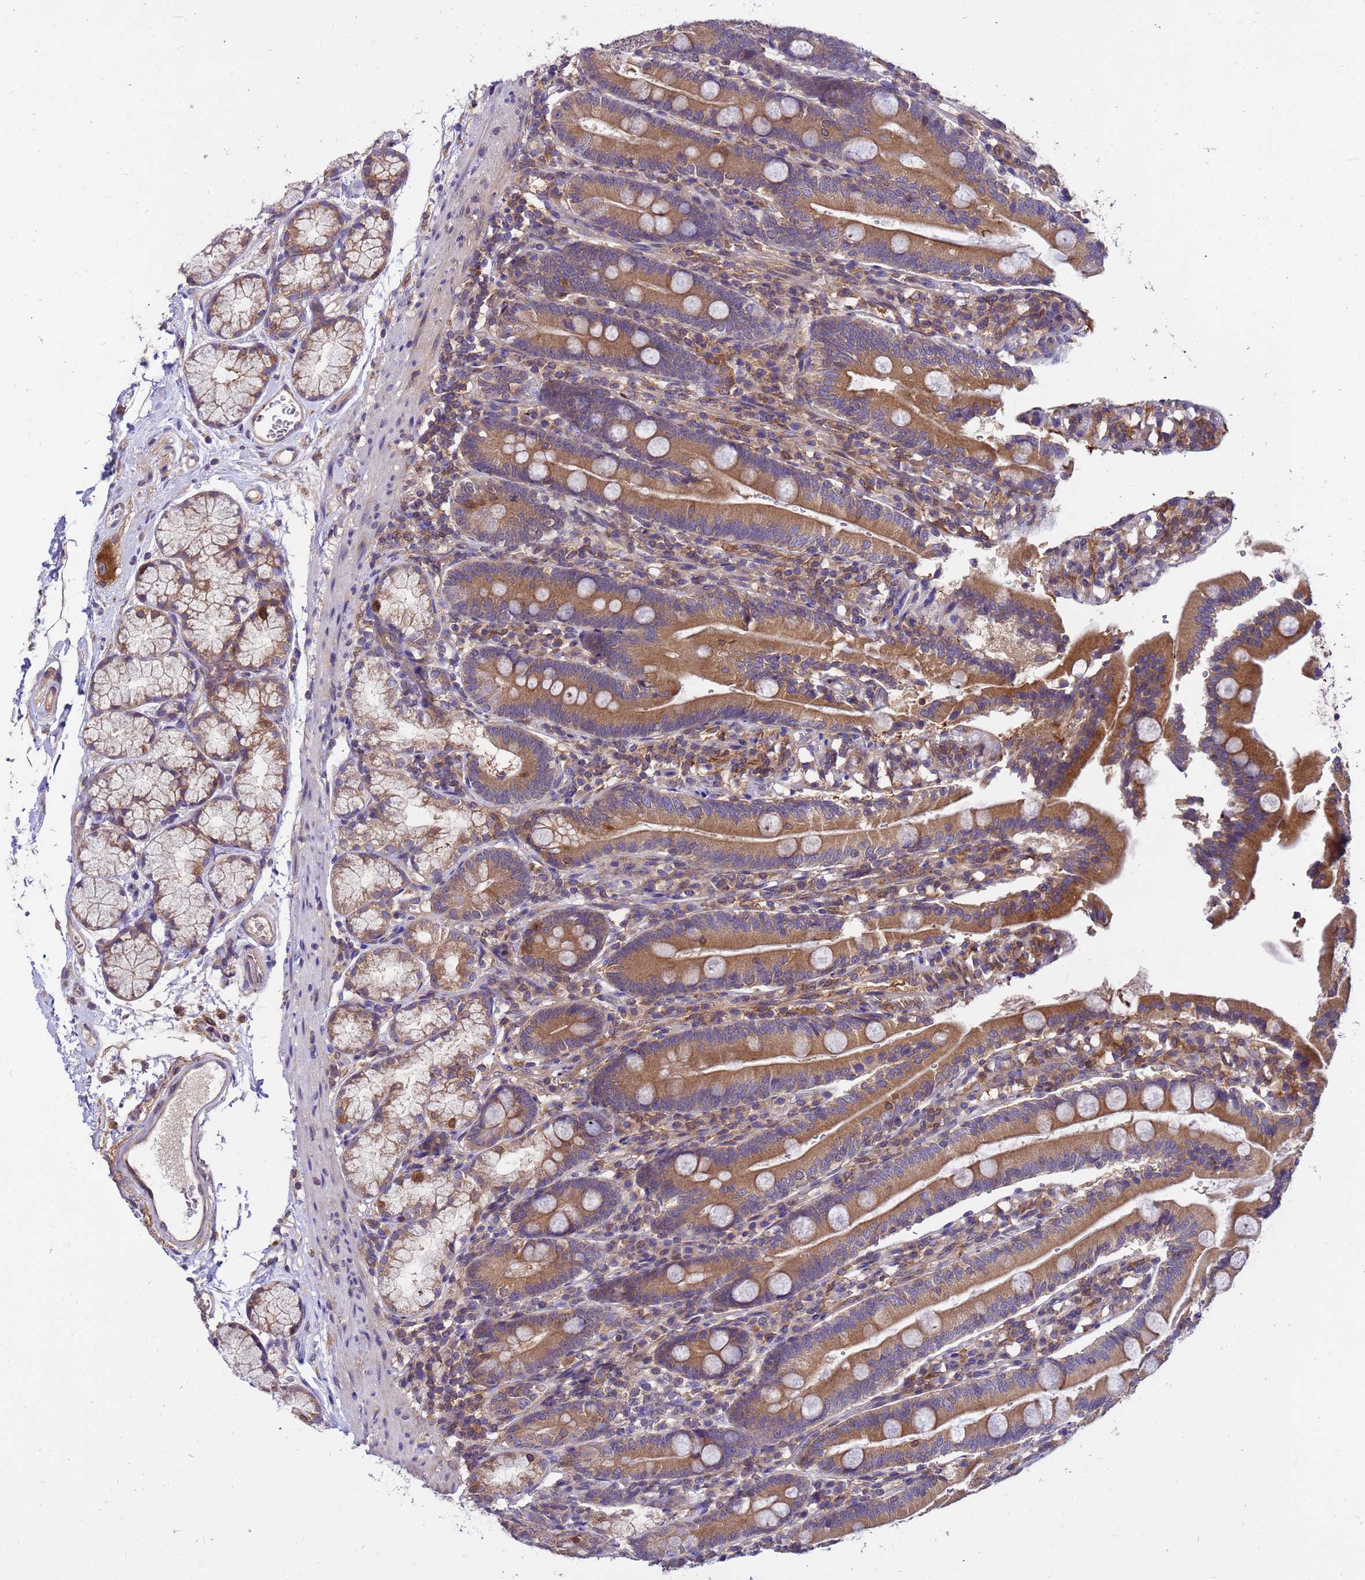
{"staining": {"intensity": "strong", "quantity": ">75%", "location": "cytoplasmic/membranous"}, "tissue": "duodenum", "cell_type": "Glandular cells", "image_type": "normal", "snomed": [{"axis": "morphology", "description": "Normal tissue, NOS"}, {"axis": "topography", "description": "Duodenum"}], "caption": "IHC (DAB (3,3'-diaminobenzidine)) staining of unremarkable human duodenum displays strong cytoplasmic/membranous protein staining in approximately >75% of glandular cells. The staining was performed using DAB (3,3'-diaminobenzidine), with brown indicating positive protein expression. Nuclei are stained blue with hematoxylin.", "gene": "GET3", "patient": {"sex": "female", "age": 67}}